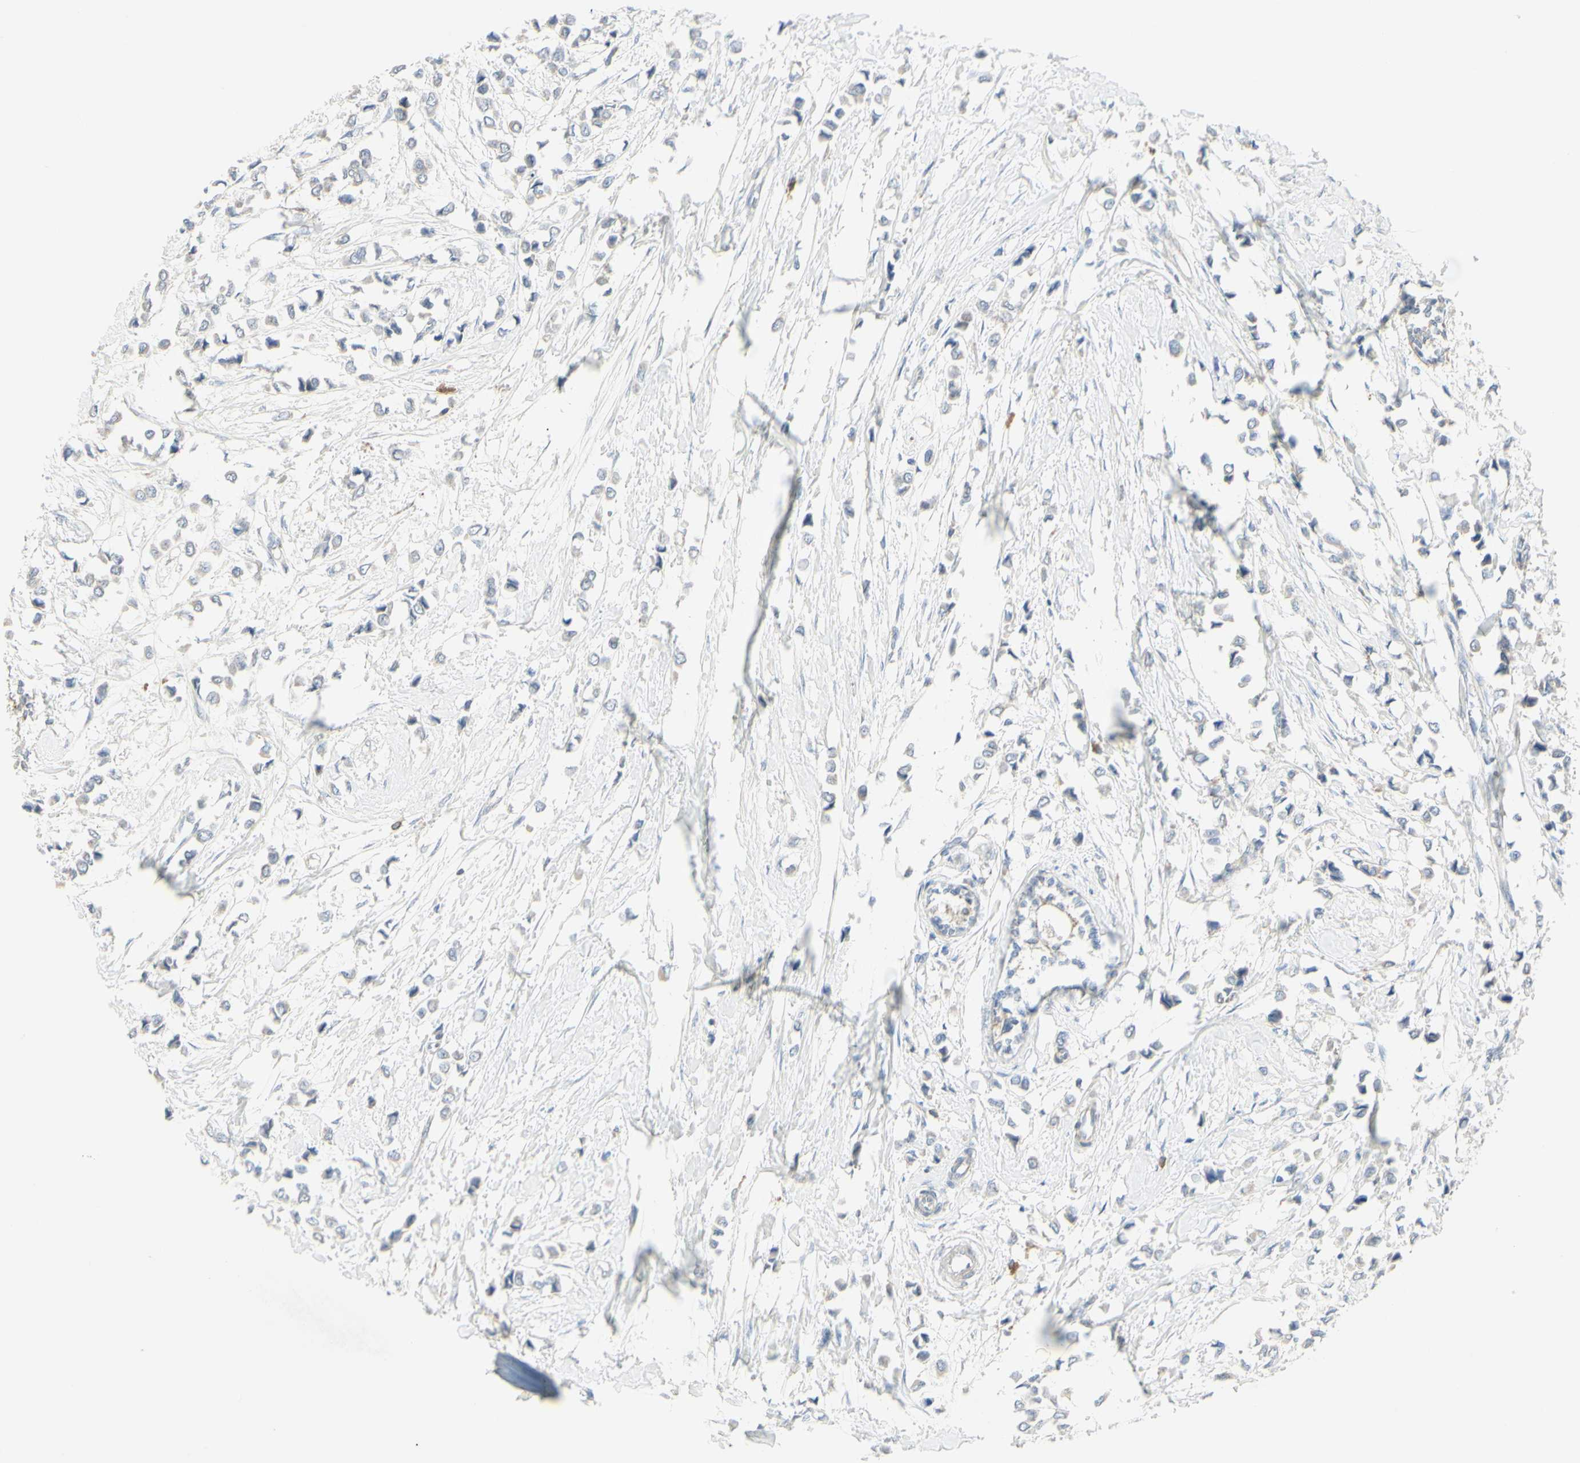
{"staining": {"intensity": "negative", "quantity": "none", "location": "none"}, "tissue": "breast cancer", "cell_type": "Tumor cells", "image_type": "cancer", "snomed": [{"axis": "morphology", "description": "Lobular carcinoma"}, {"axis": "topography", "description": "Breast"}], "caption": "Immunohistochemical staining of human lobular carcinoma (breast) displays no significant staining in tumor cells.", "gene": "CNTNAP1", "patient": {"sex": "female", "age": 51}}